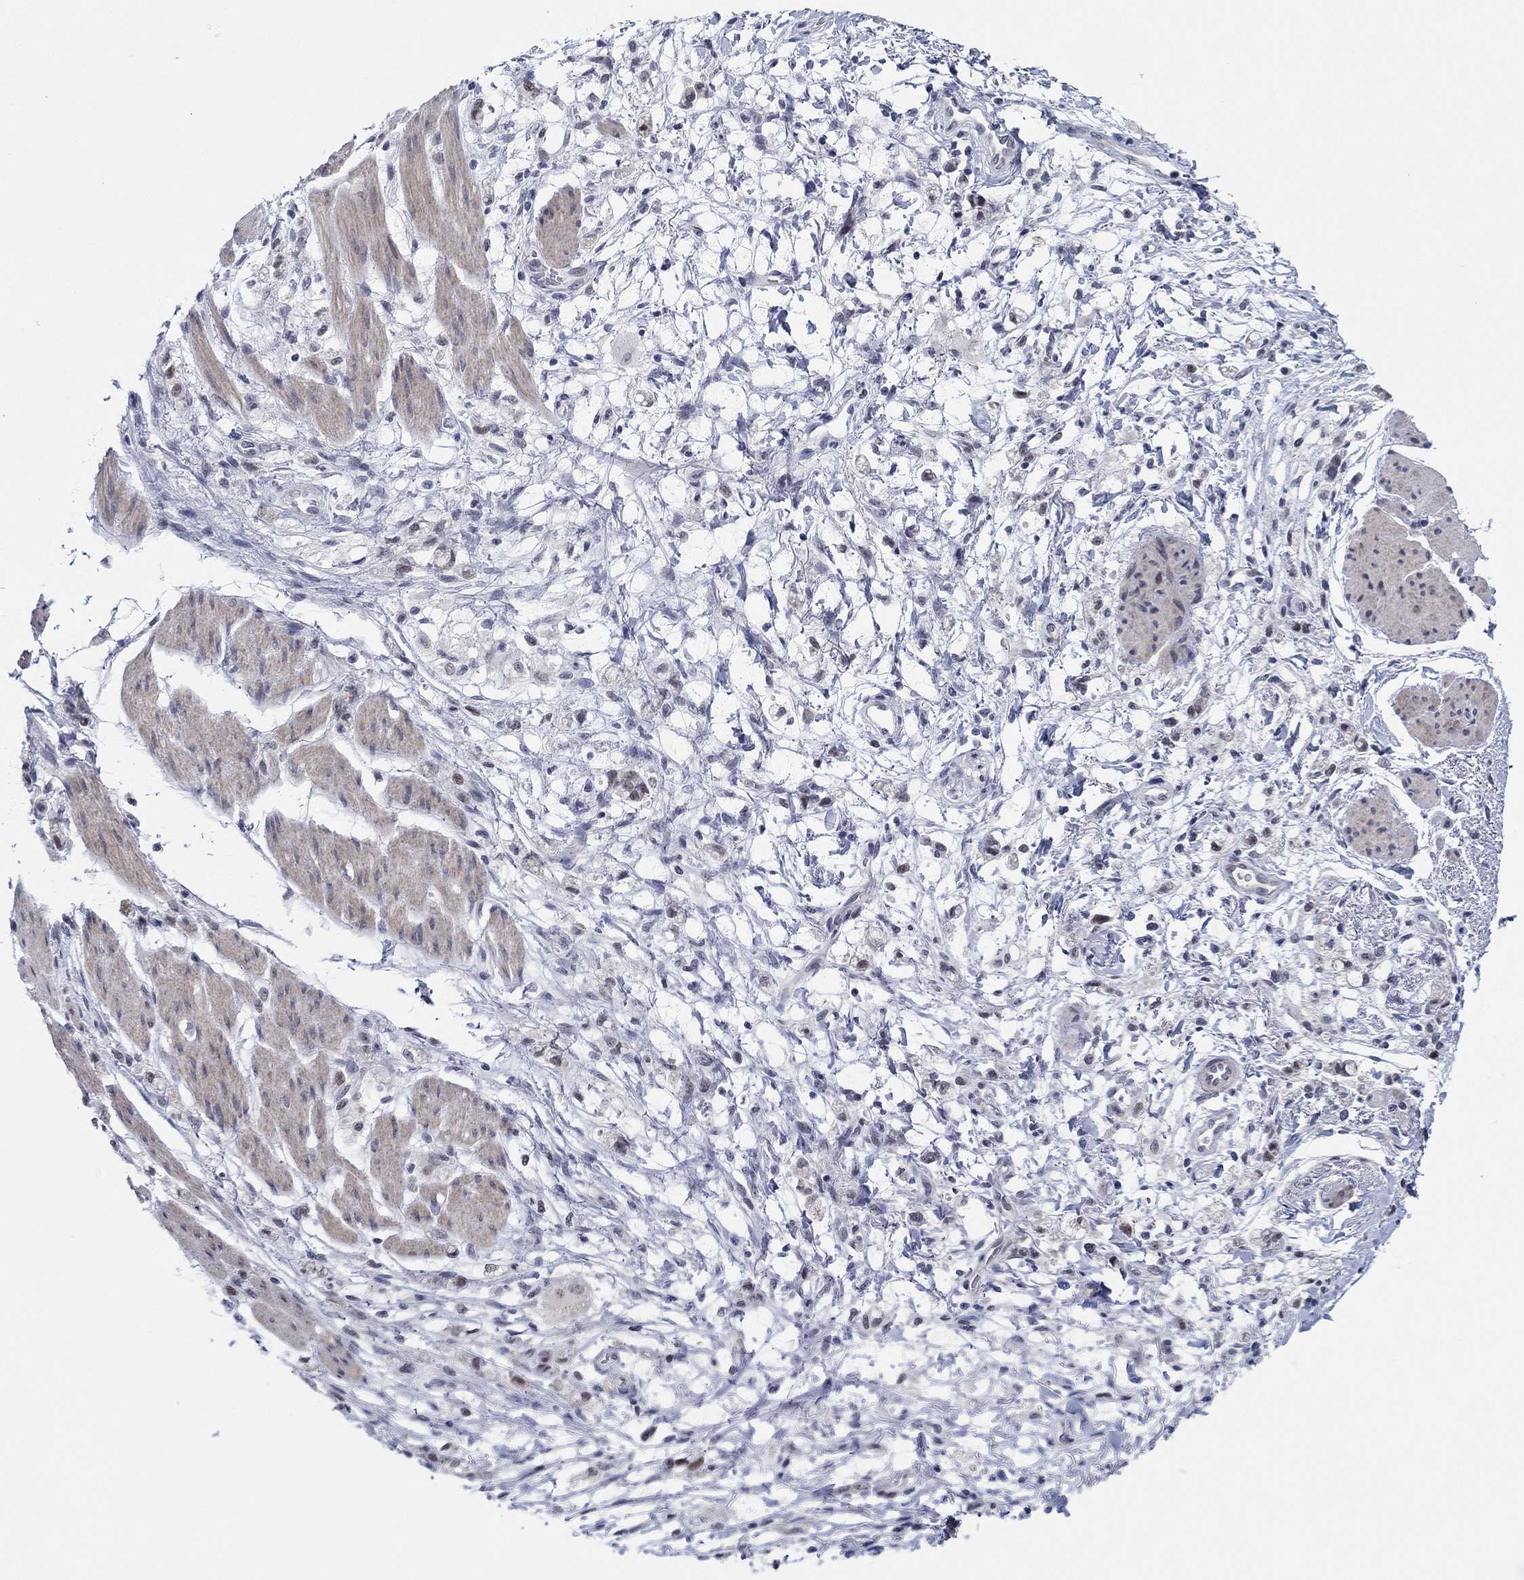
{"staining": {"intensity": "weak", "quantity": "<25%", "location": "nuclear"}, "tissue": "stomach cancer", "cell_type": "Tumor cells", "image_type": "cancer", "snomed": [{"axis": "morphology", "description": "Adenocarcinoma, NOS"}, {"axis": "topography", "description": "Stomach"}], "caption": "Immunohistochemistry of stomach adenocarcinoma demonstrates no expression in tumor cells.", "gene": "SLC34A1", "patient": {"sex": "female", "age": 60}}